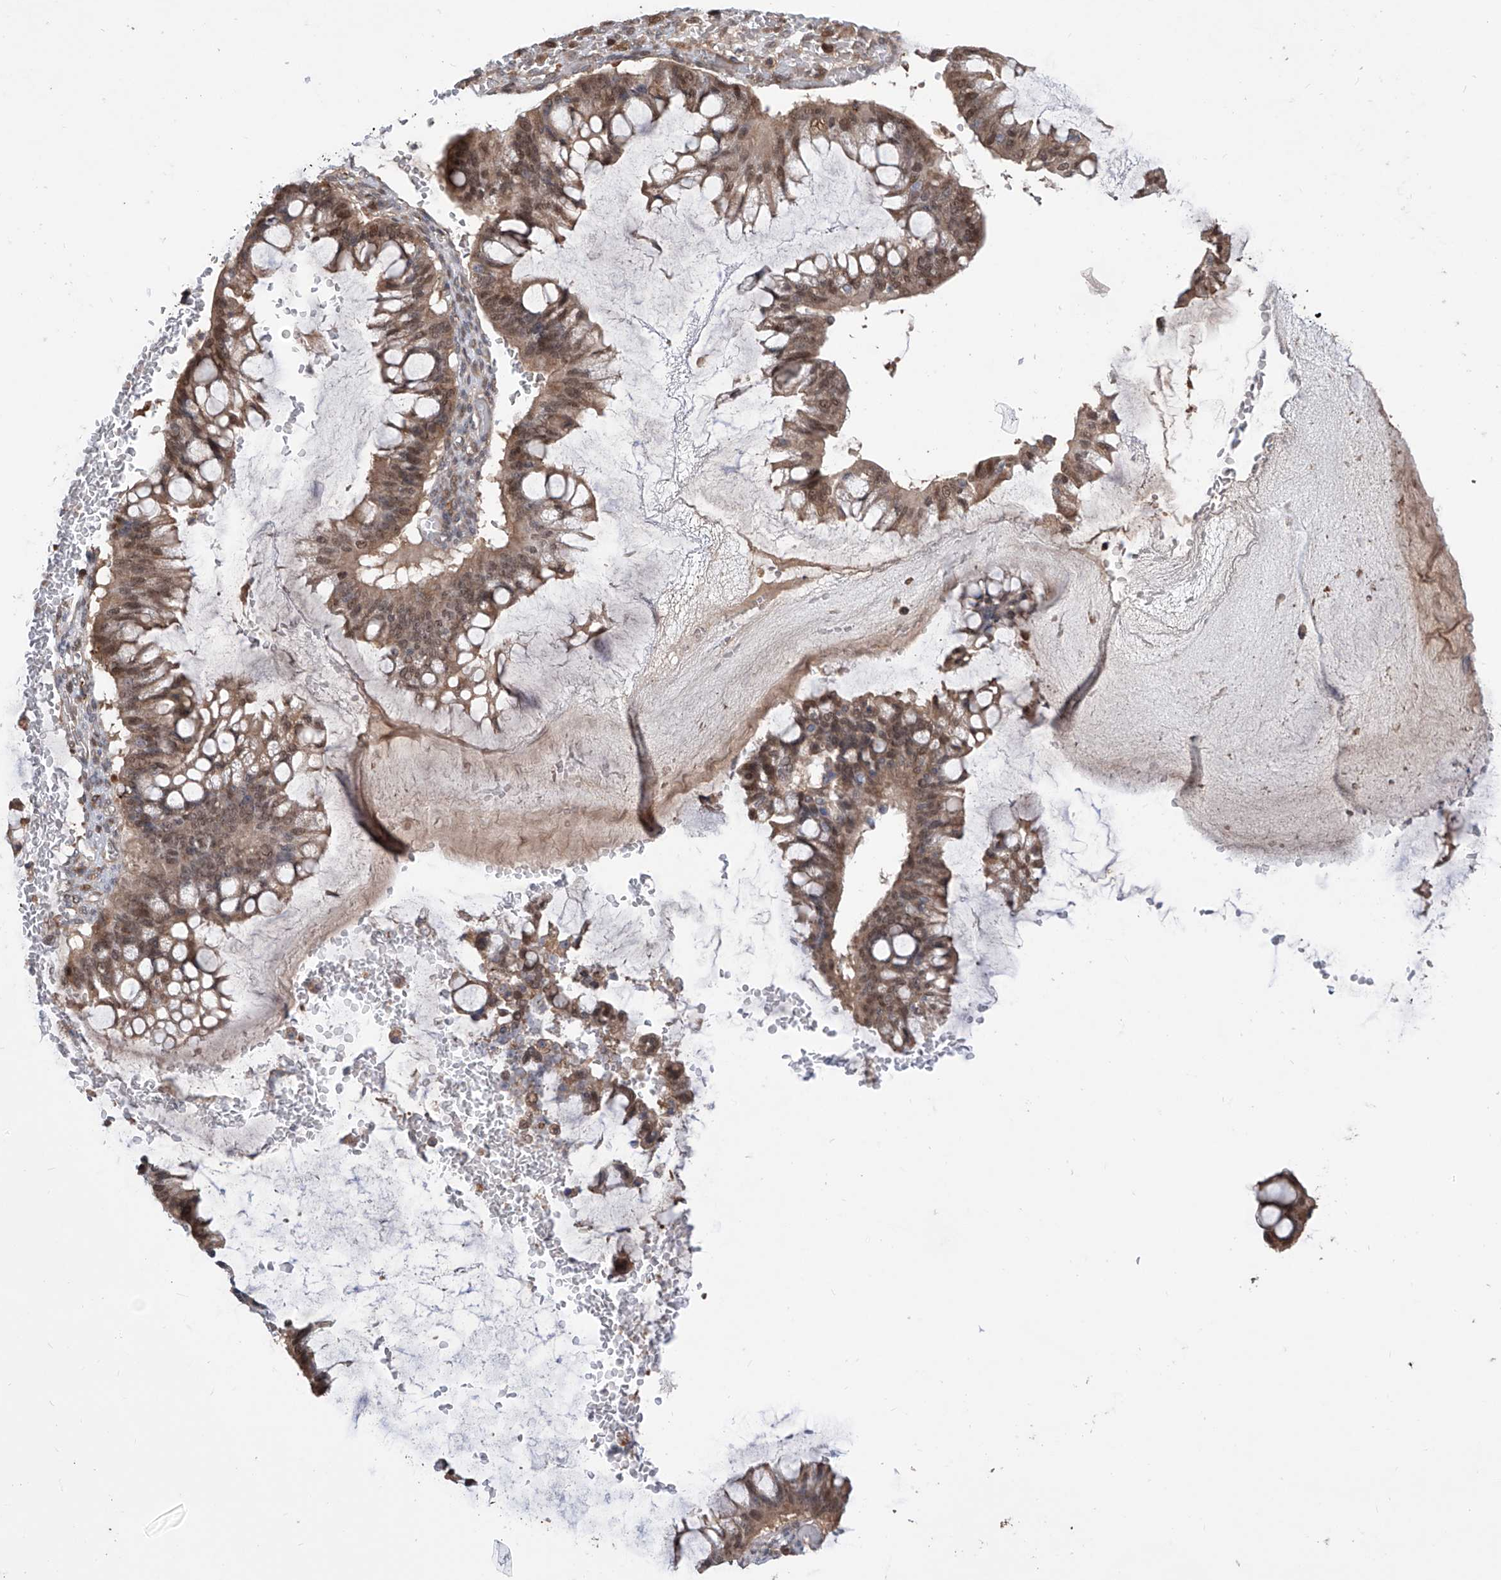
{"staining": {"intensity": "weak", "quantity": "25%-75%", "location": "cytoplasmic/membranous,nuclear"}, "tissue": "ovarian cancer", "cell_type": "Tumor cells", "image_type": "cancer", "snomed": [{"axis": "morphology", "description": "Cystadenocarcinoma, mucinous, NOS"}, {"axis": "topography", "description": "Ovary"}], "caption": "This histopathology image exhibits ovarian cancer (mucinous cystadenocarcinoma) stained with immunohistochemistry (IHC) to label a protein in brown. The cytoplasmic/membranous and nuclear of tumor cells show weak positivity for the protein. Nuclei are counter-stained blue.", "gene": "HOXC8", "patient": {"sex": "female", "age": 73}}